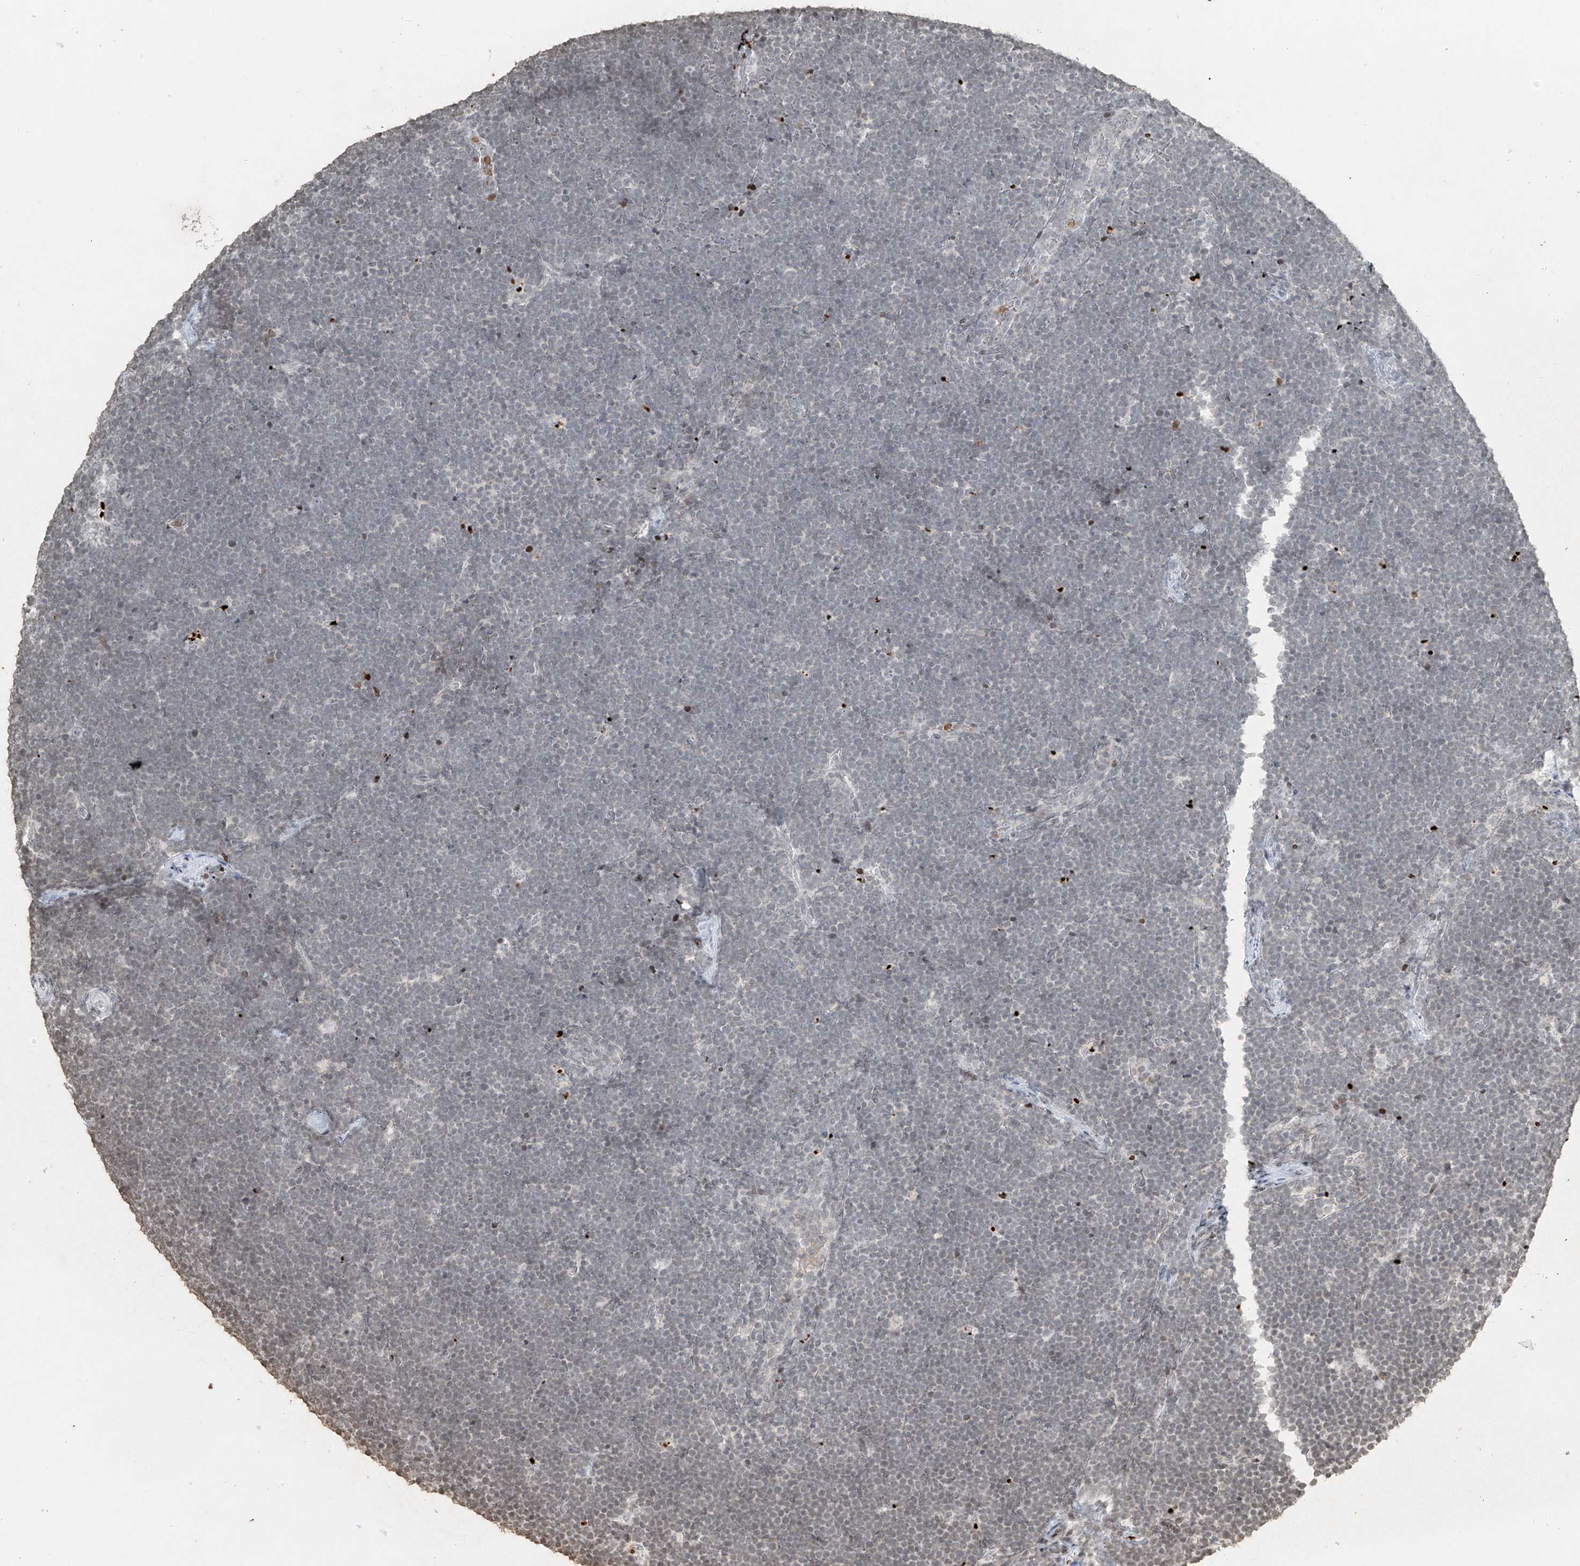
{"staining": {"intensity": "negative", "quantity": "none", "location": "none"}, "tissue": "lymphoma", "cell_type": "Tumor cells", "image_type": "cancer", "snomed": [{"axis": "morphology", "description": "Malignant lymphoma, non-Hodgkin's type, High grade"}, {"axis": "topography", "description": "Lymph node"}], "caption": "Tumor cells show no significant protein expression in high-grade malignant lymphoma, non-Hodgkin's type.", "gene": "C17orf58", "patient": {"sex": "male", "age": 13}}